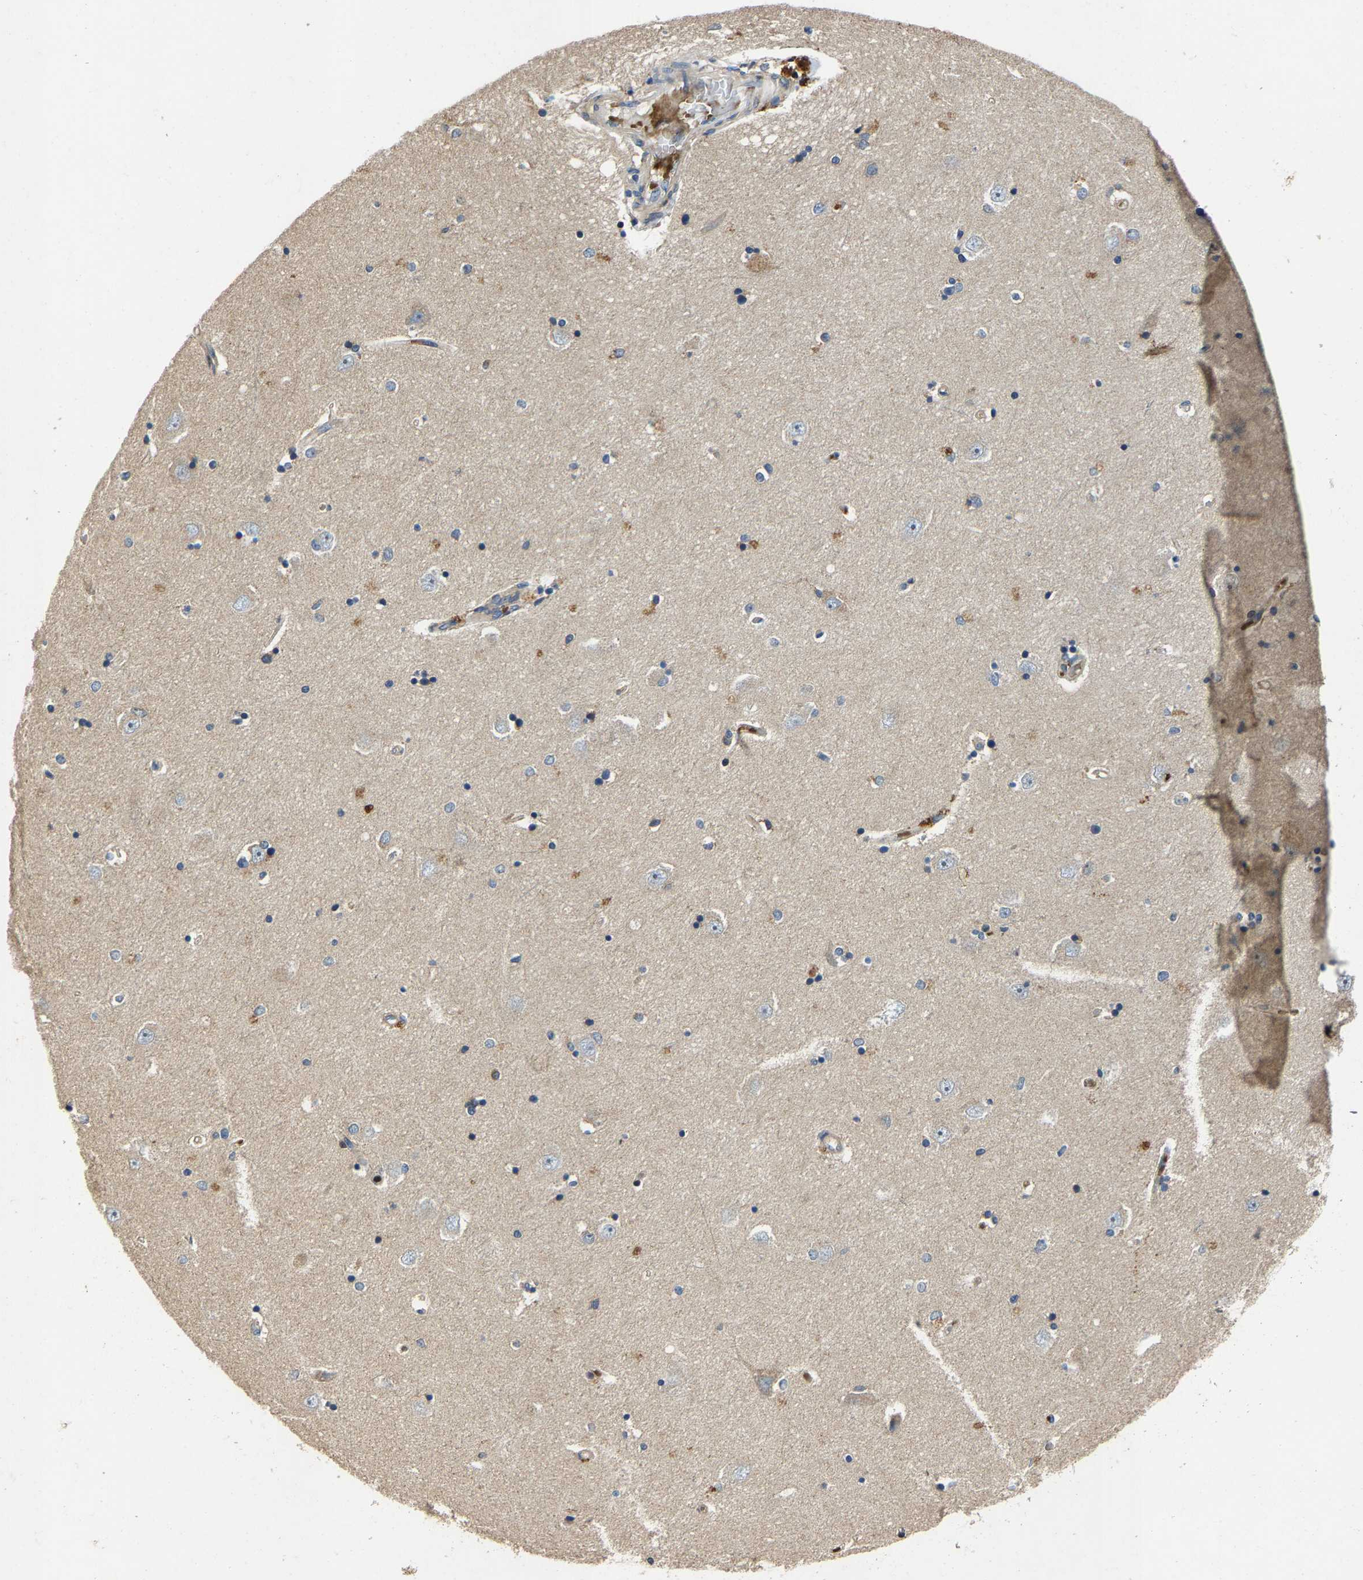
{"staining": {"intensity": "negative", "quantity": "none", "location": "none"}, "tissue": "hippocampus", "cell_type": "Glial cells", "image_type": "normal", "snomed": [{"axis": "morphology", "description": "Normal tissue, NOS"}, {"axis": "topography", "description": "Hippocampus"}], "caption": "Hippocampus stained for a protein using immunohistochemistry (IHC) shows no expression glial cells.", "gene": "AGBL3", "patient": {"sex": "male", "age": 45}}